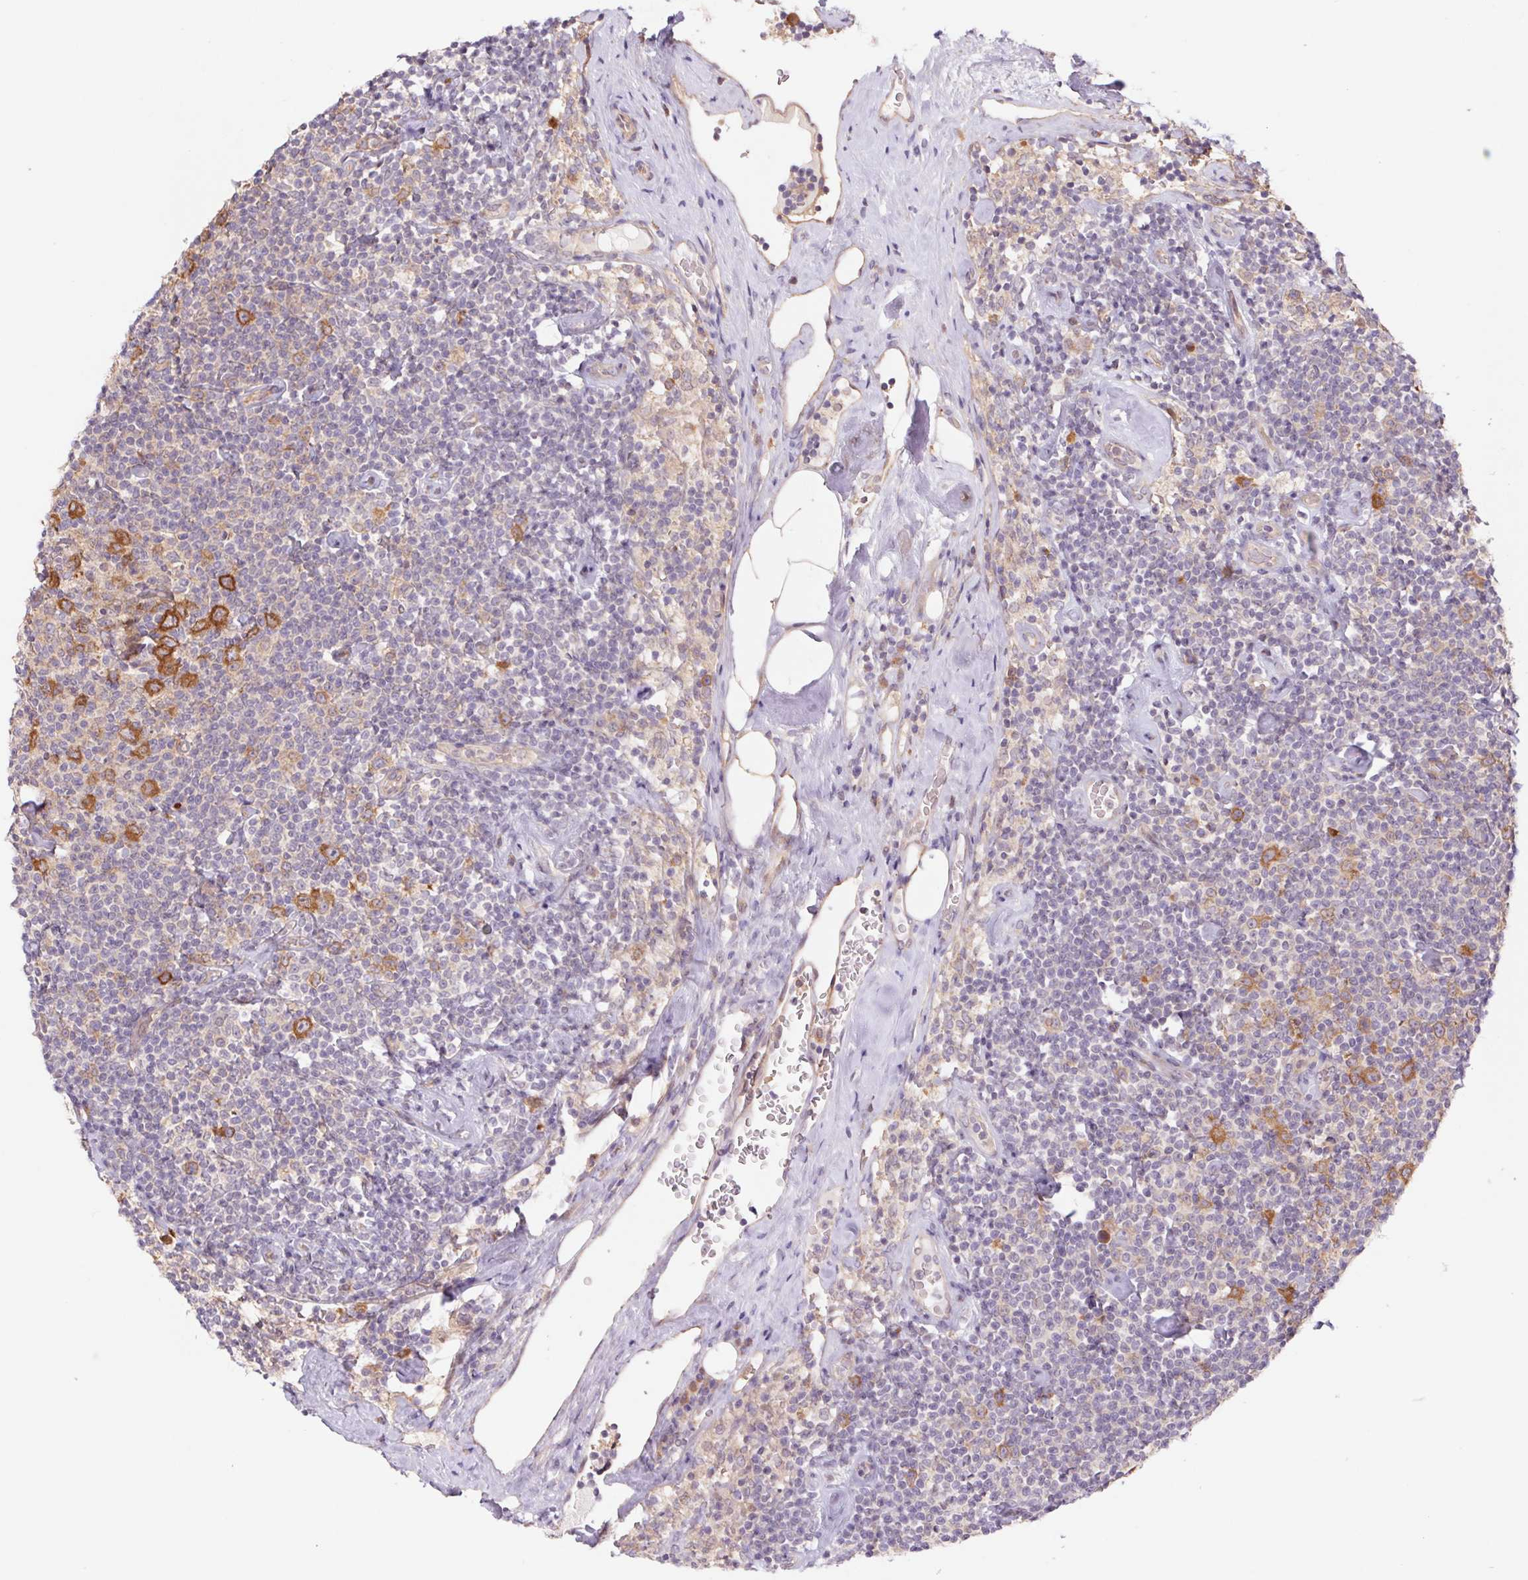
{"staining": {"intensity": "negative", "quantity": "none", "location": "none"}, "tissue": "lymphoma", "cell_type": "Tumor cells", "image_type": "cancer", "snomed": [{"axis": "morphology", "description": "Malignant lymphoma, non-Hodgkin's type, Low grade"}, {"axis": "topography", "description": "Lymph node"}], "caption": "Tumor cells are negative for protein expression in human lymphoma. (Brightfield microscopy of DAB immunohistochemistry at high magnification).", "gene": "RRM1", "patient": {"sex": "male", "age": 81}}